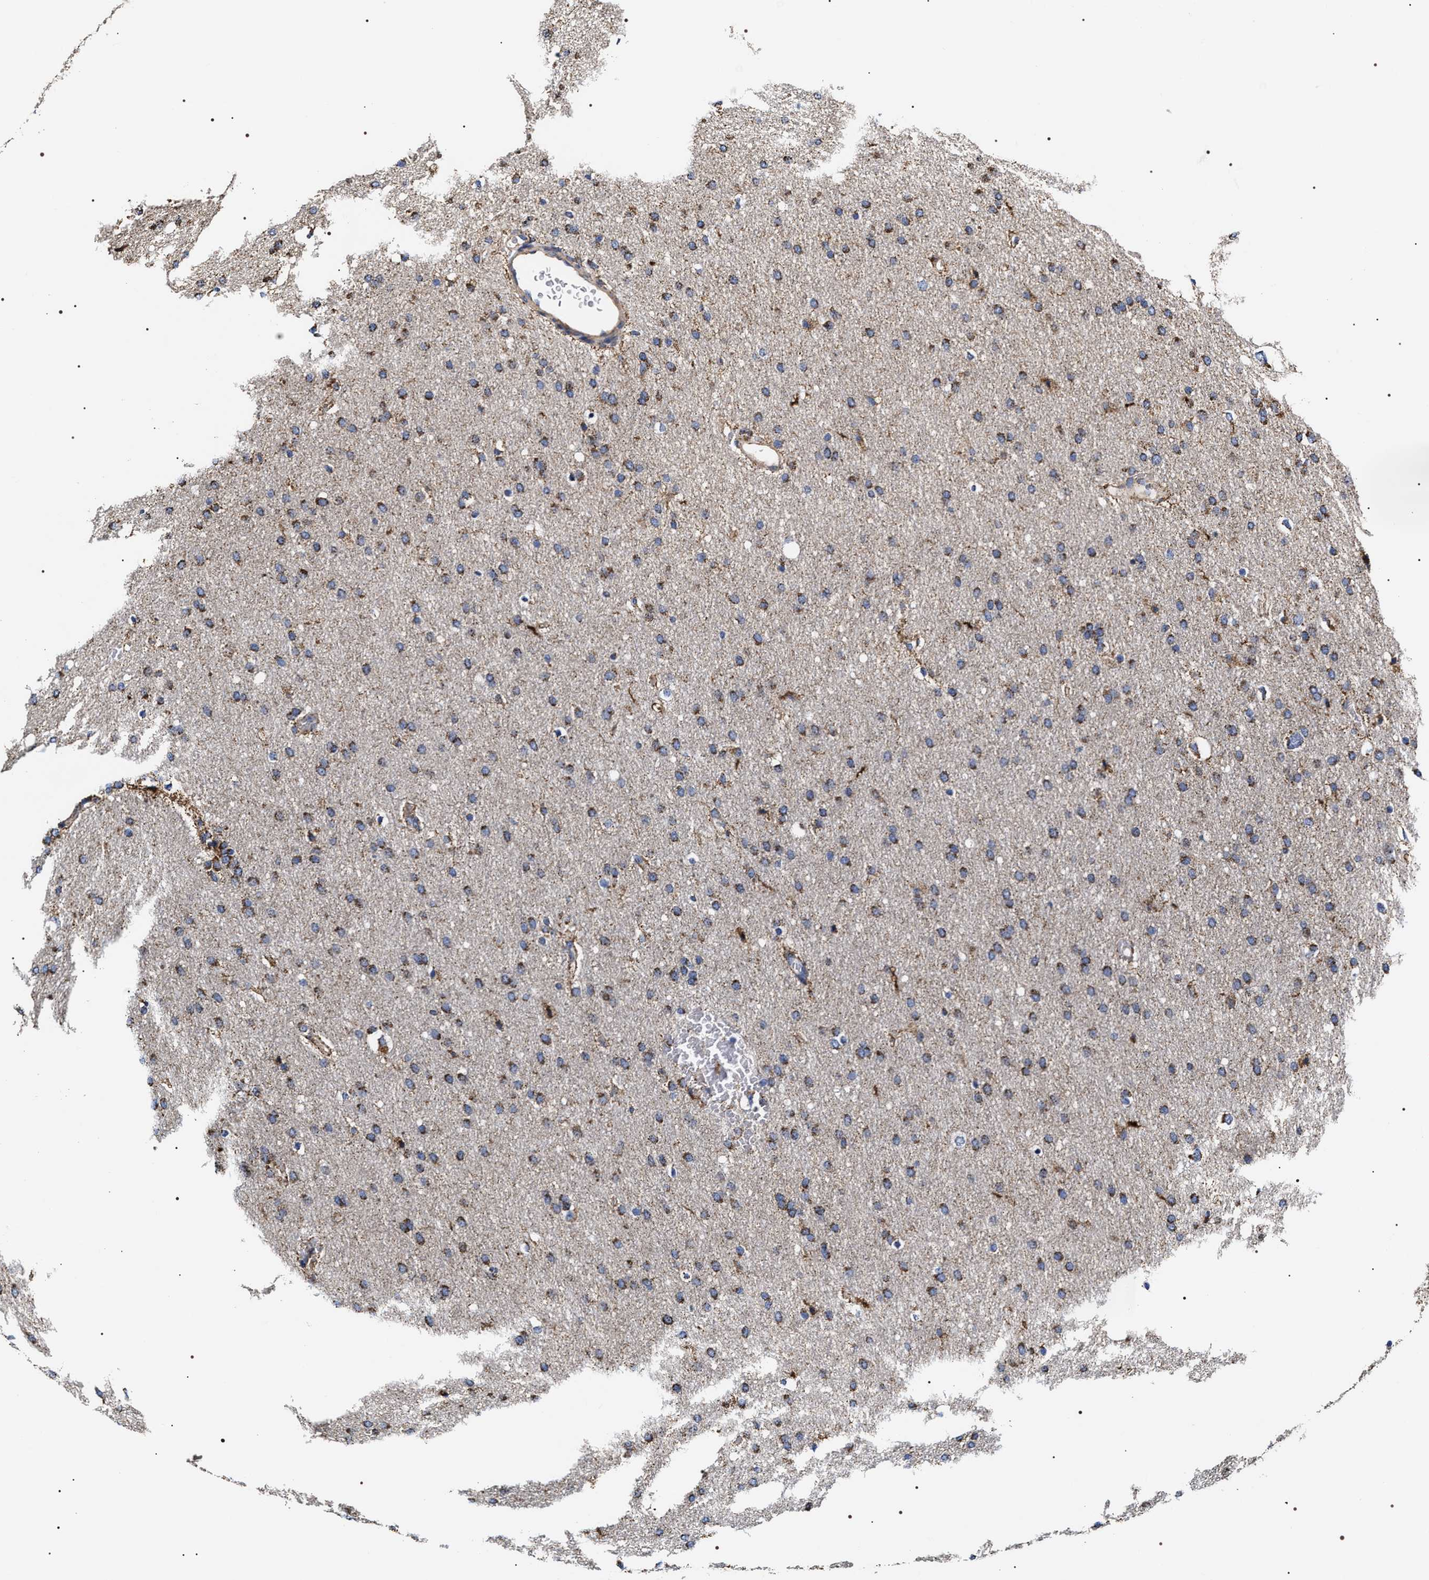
{"staining": {"intensity": "moderate", "quantity": ">75%", "location": "cytoplasmic/membranous"}, "tissue": "glioma", "cell_type": "Tumor cells", "image_type": "cancer", "snomed": [{"axis": "morphology", "description": "Glioma, malignant, Low grade"}, {"axis": "topography", "description": "Brain"}], "caption": "DAB (3,3'-diaminobenzidine) immunohistochemical staining of malignant glioma (low-grade) shows moderate cytoplasmic/membranous protein expression in approximately >75% of tumor cells.", "gene": "COG5", "patient": {"sex": "female", "age": 37}}